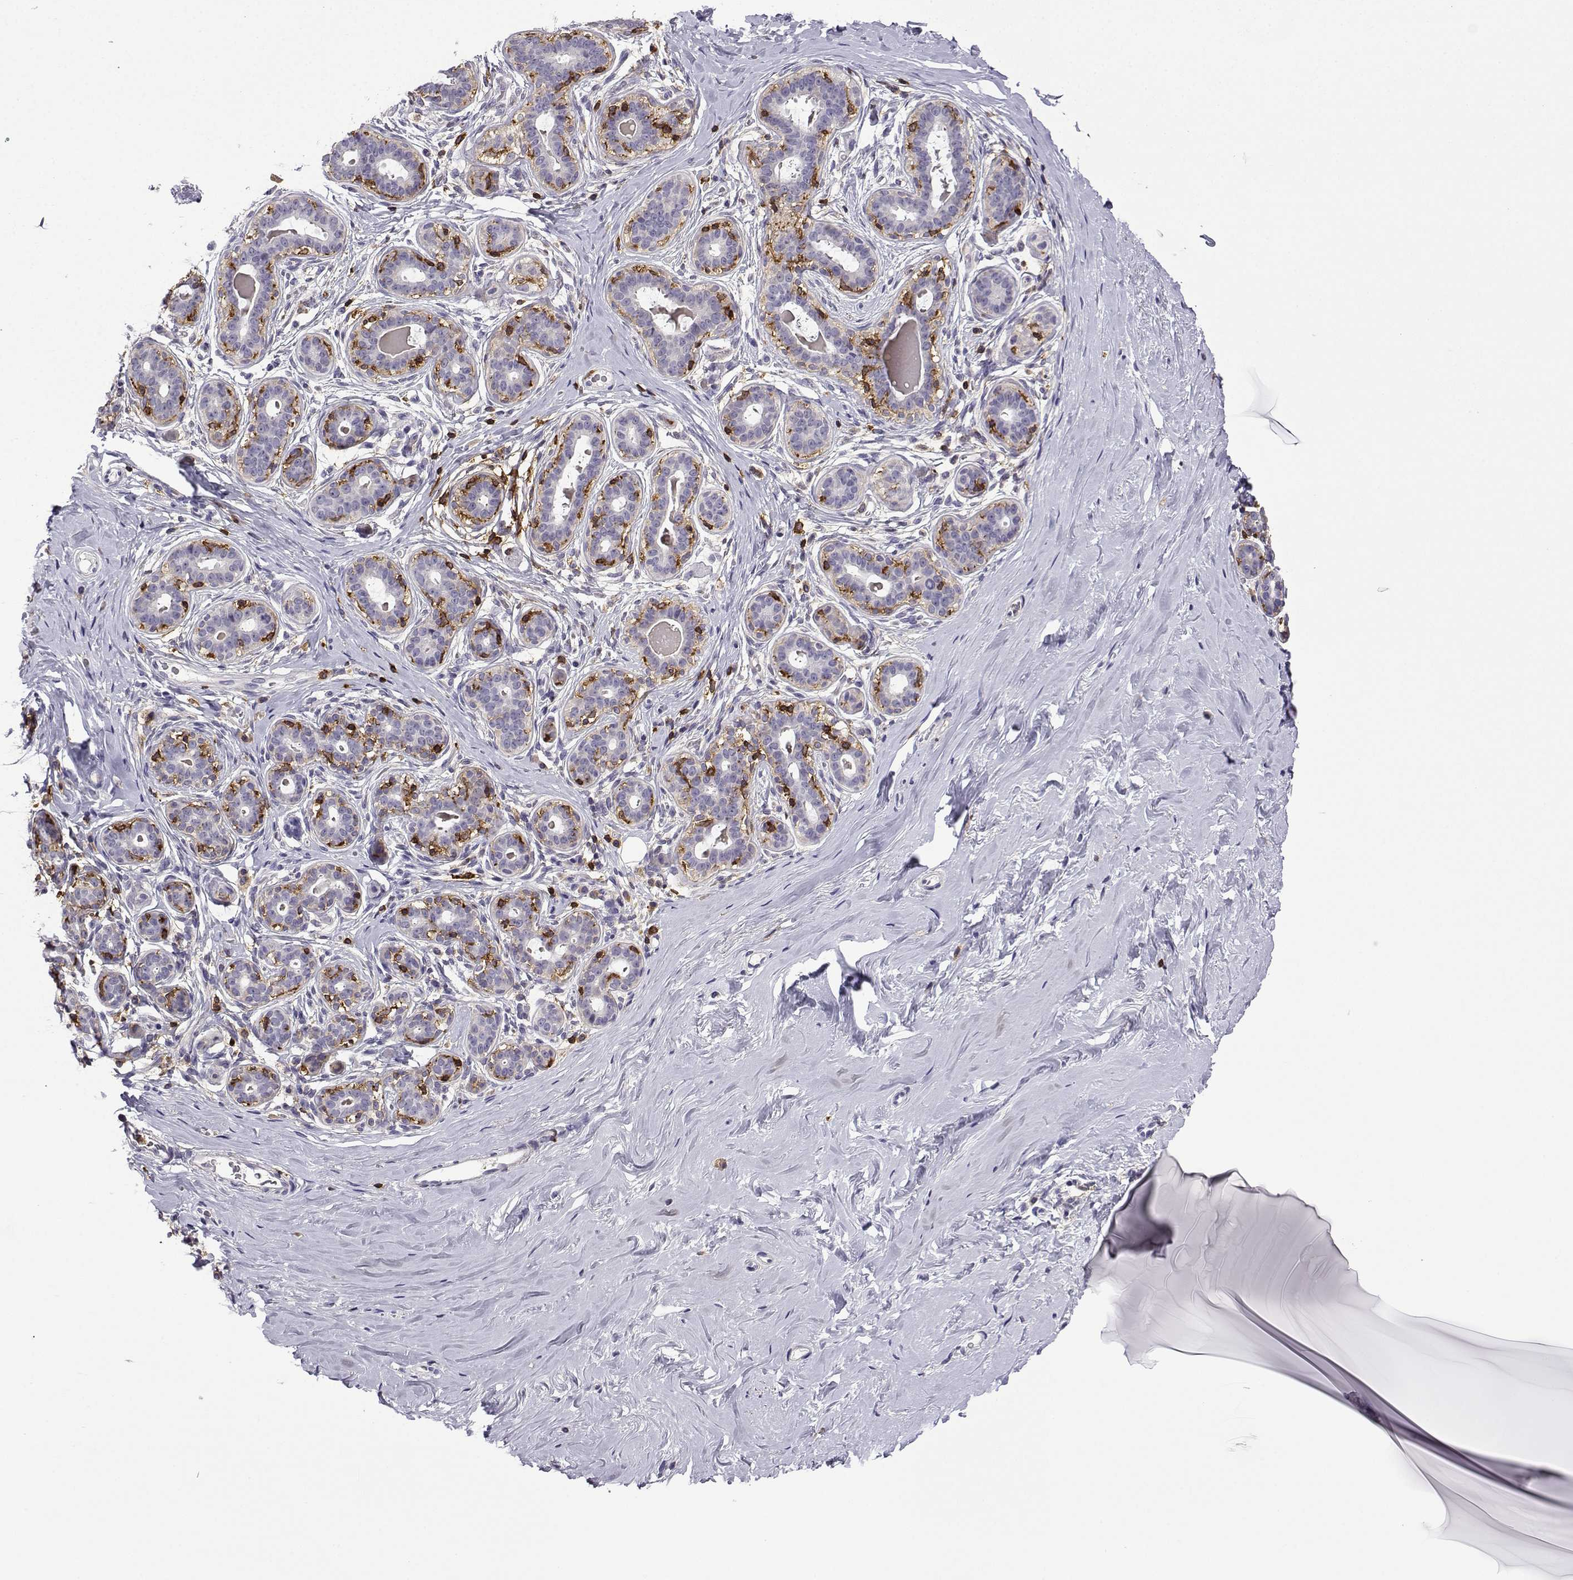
{"staining": {"intensity": "negative", "quantity": "none", "location": "none"}, "tissue": "breast", "cell_type": "Adipocytes", "image_type": "normal", "snomed": [{"axis": "morphology", "description": "Normal tissue, NOS"}, {"axis": "topography", "description": "Skin"}, {"axis": "topography", "description": "Breast"}], "caption": "Breast stained for a protein using immunohistochemistry (IHC) demonstrates no staining adipocytes.", "gene": "DOCK10", "patient": {"sex": "female", "age": 43}}